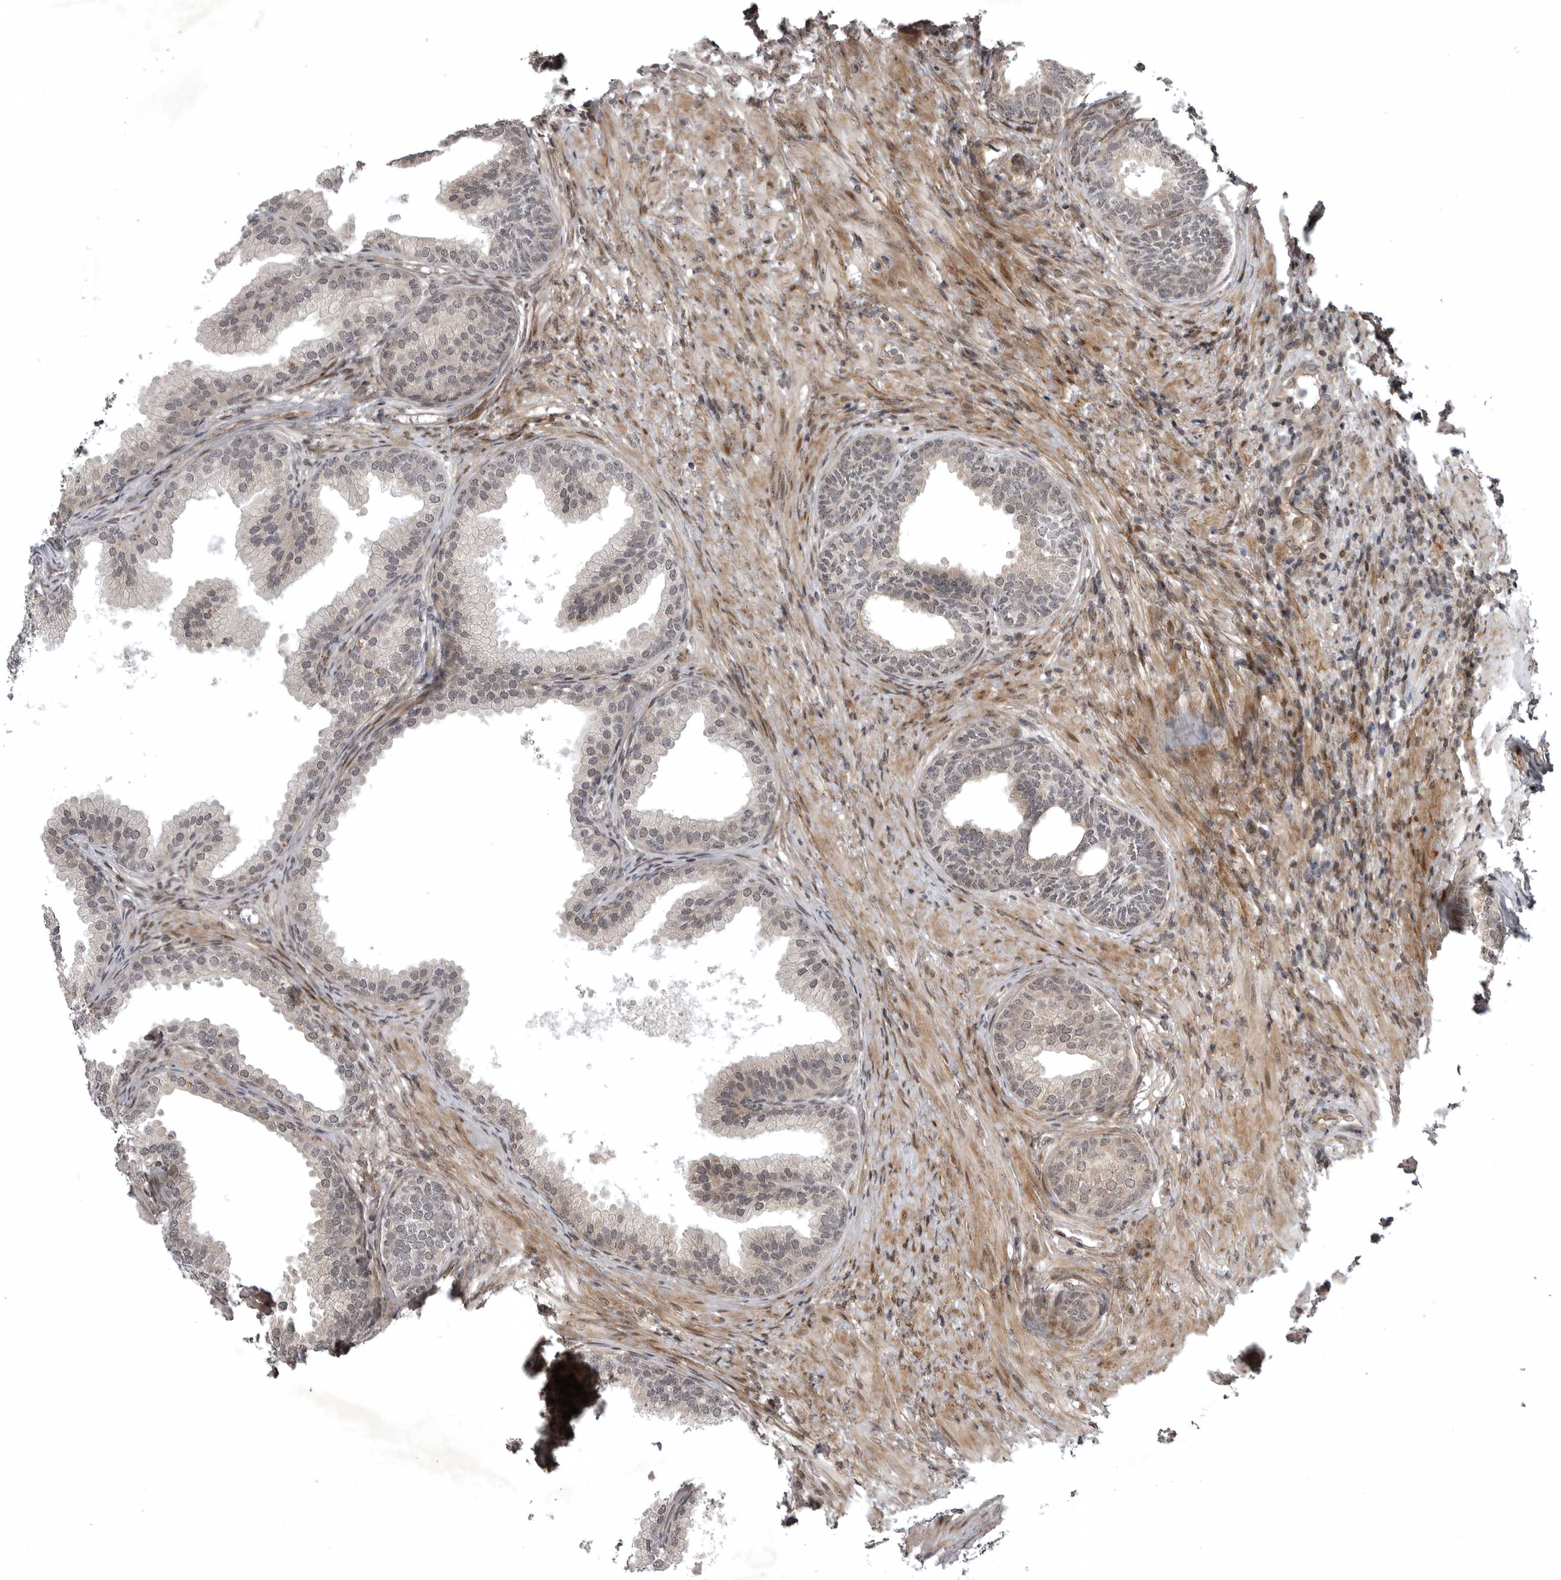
{"staining": {"intensity": "moderate", "quantity": "25%-75%", "location": "cytoplasmic/membranous,nuclear"}, "tissue": "prostate", "cell_type": "Glandular cells", "image_type": "normal", "snomed": [{"axis": "morphology", "description": "Normal tissue, NOS"}, {"axis": "topography", "description": "Prostate"}], "caption": "Immunohistochemistry photomicrograph of benign prostate stained for a protein (brown), which exhibits medium levels of moderate cytoplasmic/membranous,nuclear positivity in about 25%-75% of glandular cells.", "gene": "SNX16", "patient": {"sex": "male", "age": 76}}